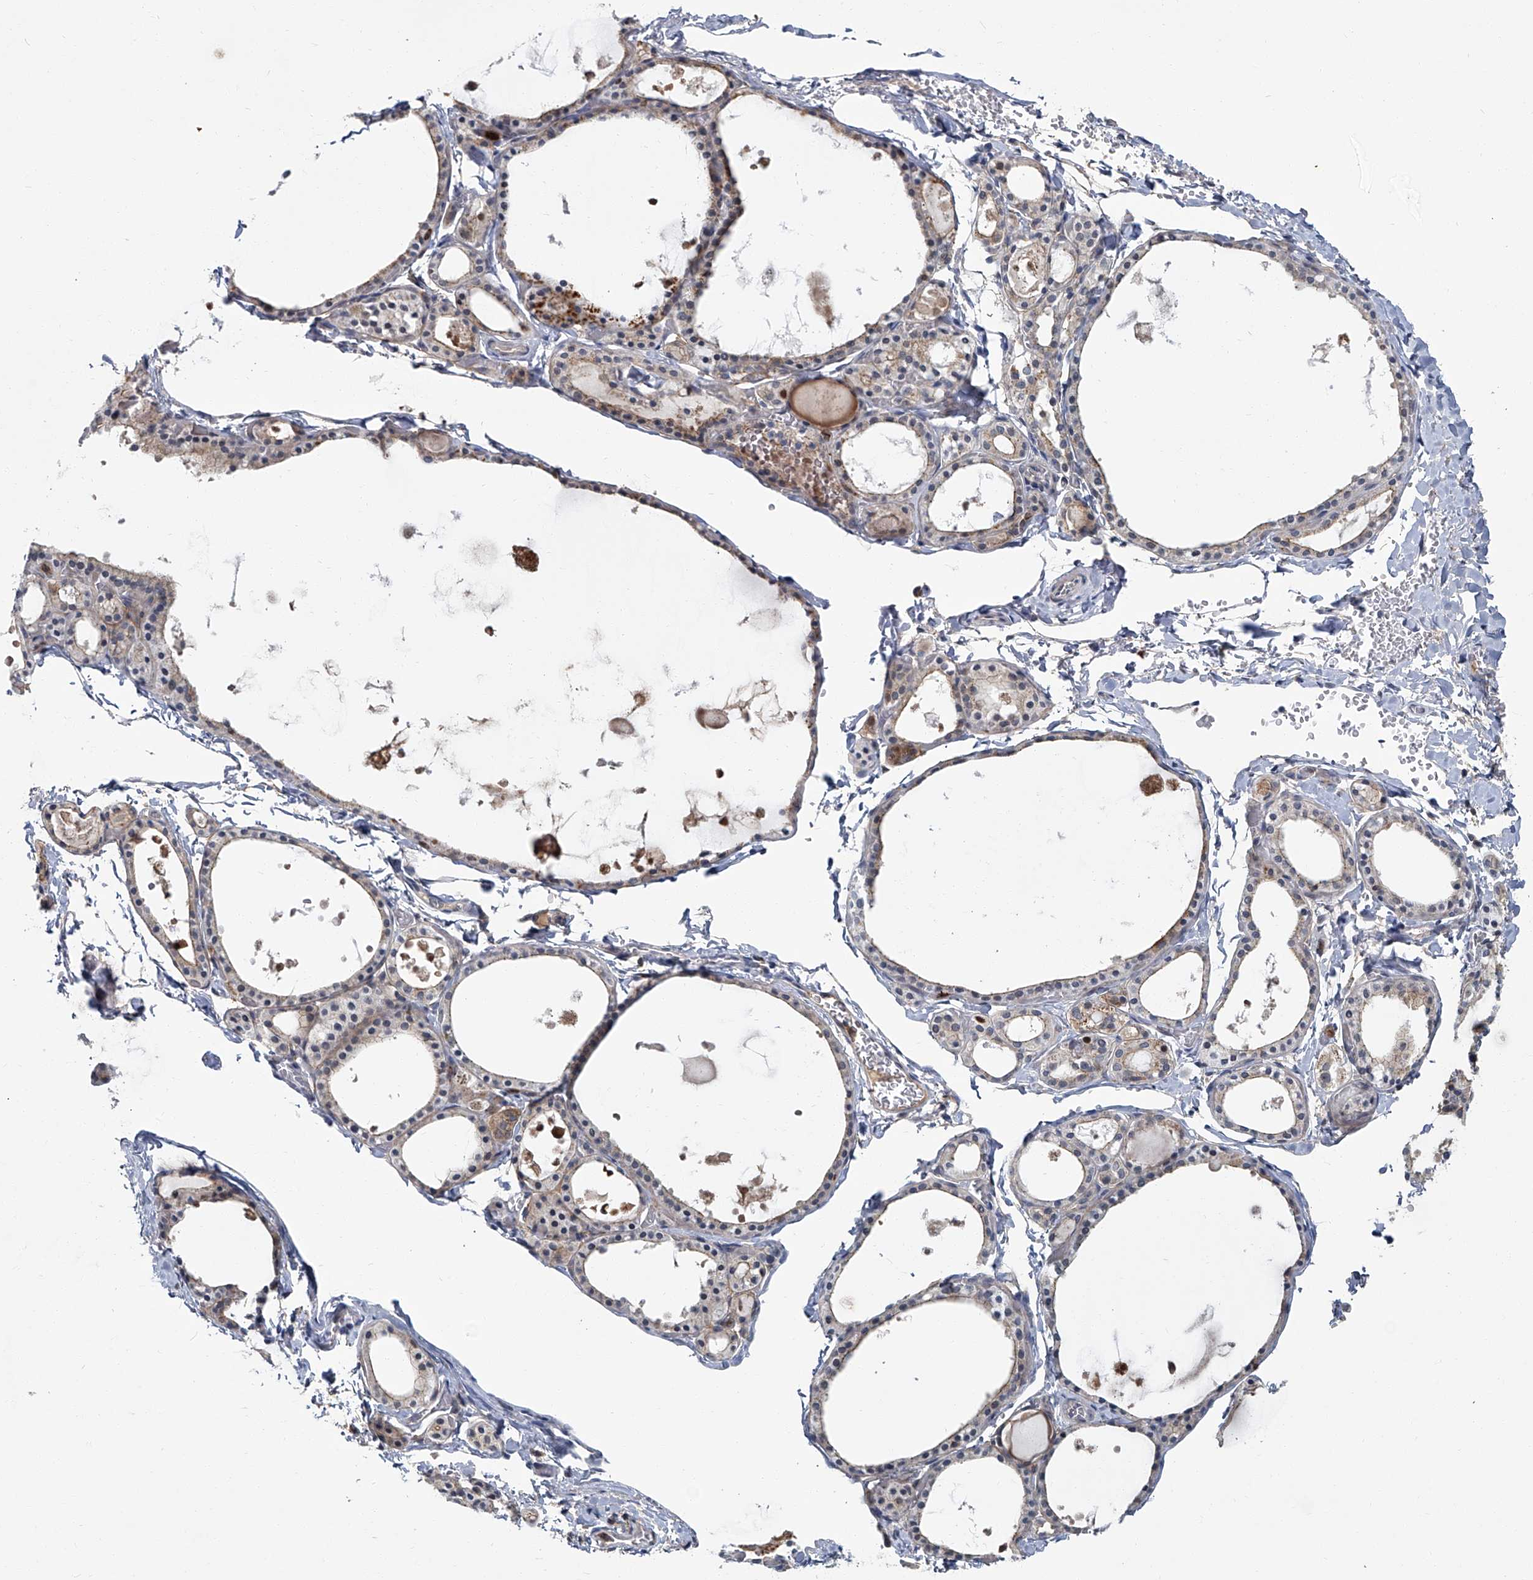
{"staining": {"intensity": "weak", "quantity": "25%-75%", "location": "cytoplasmic/membranous"}, "tissue": "thyroid gland", "cell_type": "Glandular cells", "image_type": "normal", "snomed": [{"axis": "morphology", "description": "Normal tissue, NOS"}, {"axis": "topography", "description": "Thyroid gland"}], "caption": "Benign thyroid gland was stained to show a protein in brown. There is low levels of weak cytoplasmic/membranous expression in about 25%-75% of glandular cells. The staining was performed using DAB (3,3'-diaminobenzidine) to visualize the protein expression in brown, while the nuclei were stained in blue with hematoxylin (Magnification: 20x).", "gene": "AKNAD1", "patient": {"sex": "male", "age": 56}}